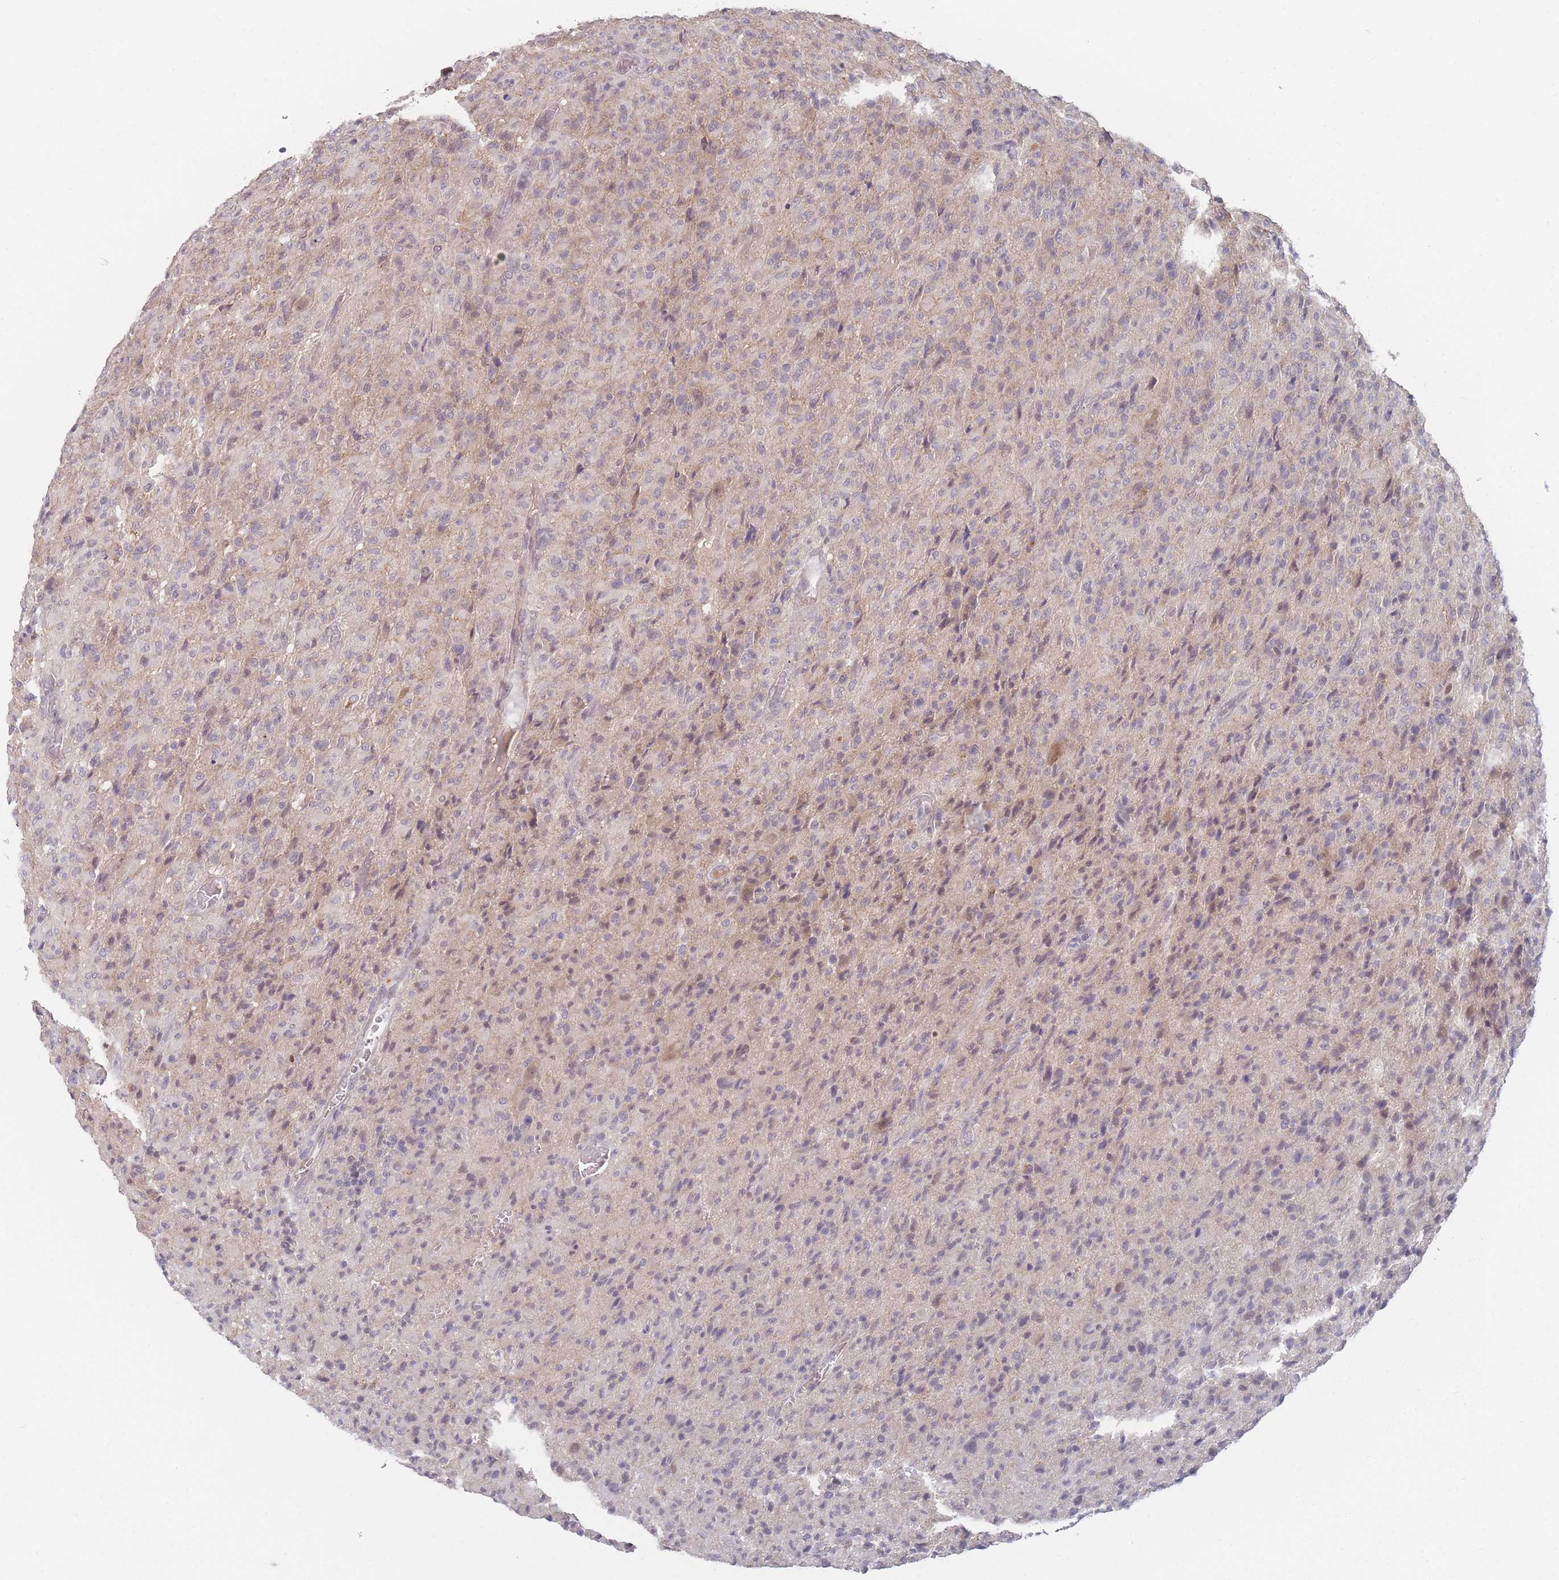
{"staining": {"intensity": "weak", "quantity": "<25%", "location": "nuclear"}, "tissue": "glioma", "cell_type": "Tumor cells", "image_type": "cancer", "snomed": [{"axis": "morphology", "description": "Glioma, malignant, High grade"}, {"axis": "topography", "description": "Brain"}], "caption": "Tumor cells show no significant protein positivity in malignant glioma (high-grade).", "gene": "ANKRD10", "patient": {"sex": "female", "age": 57}}